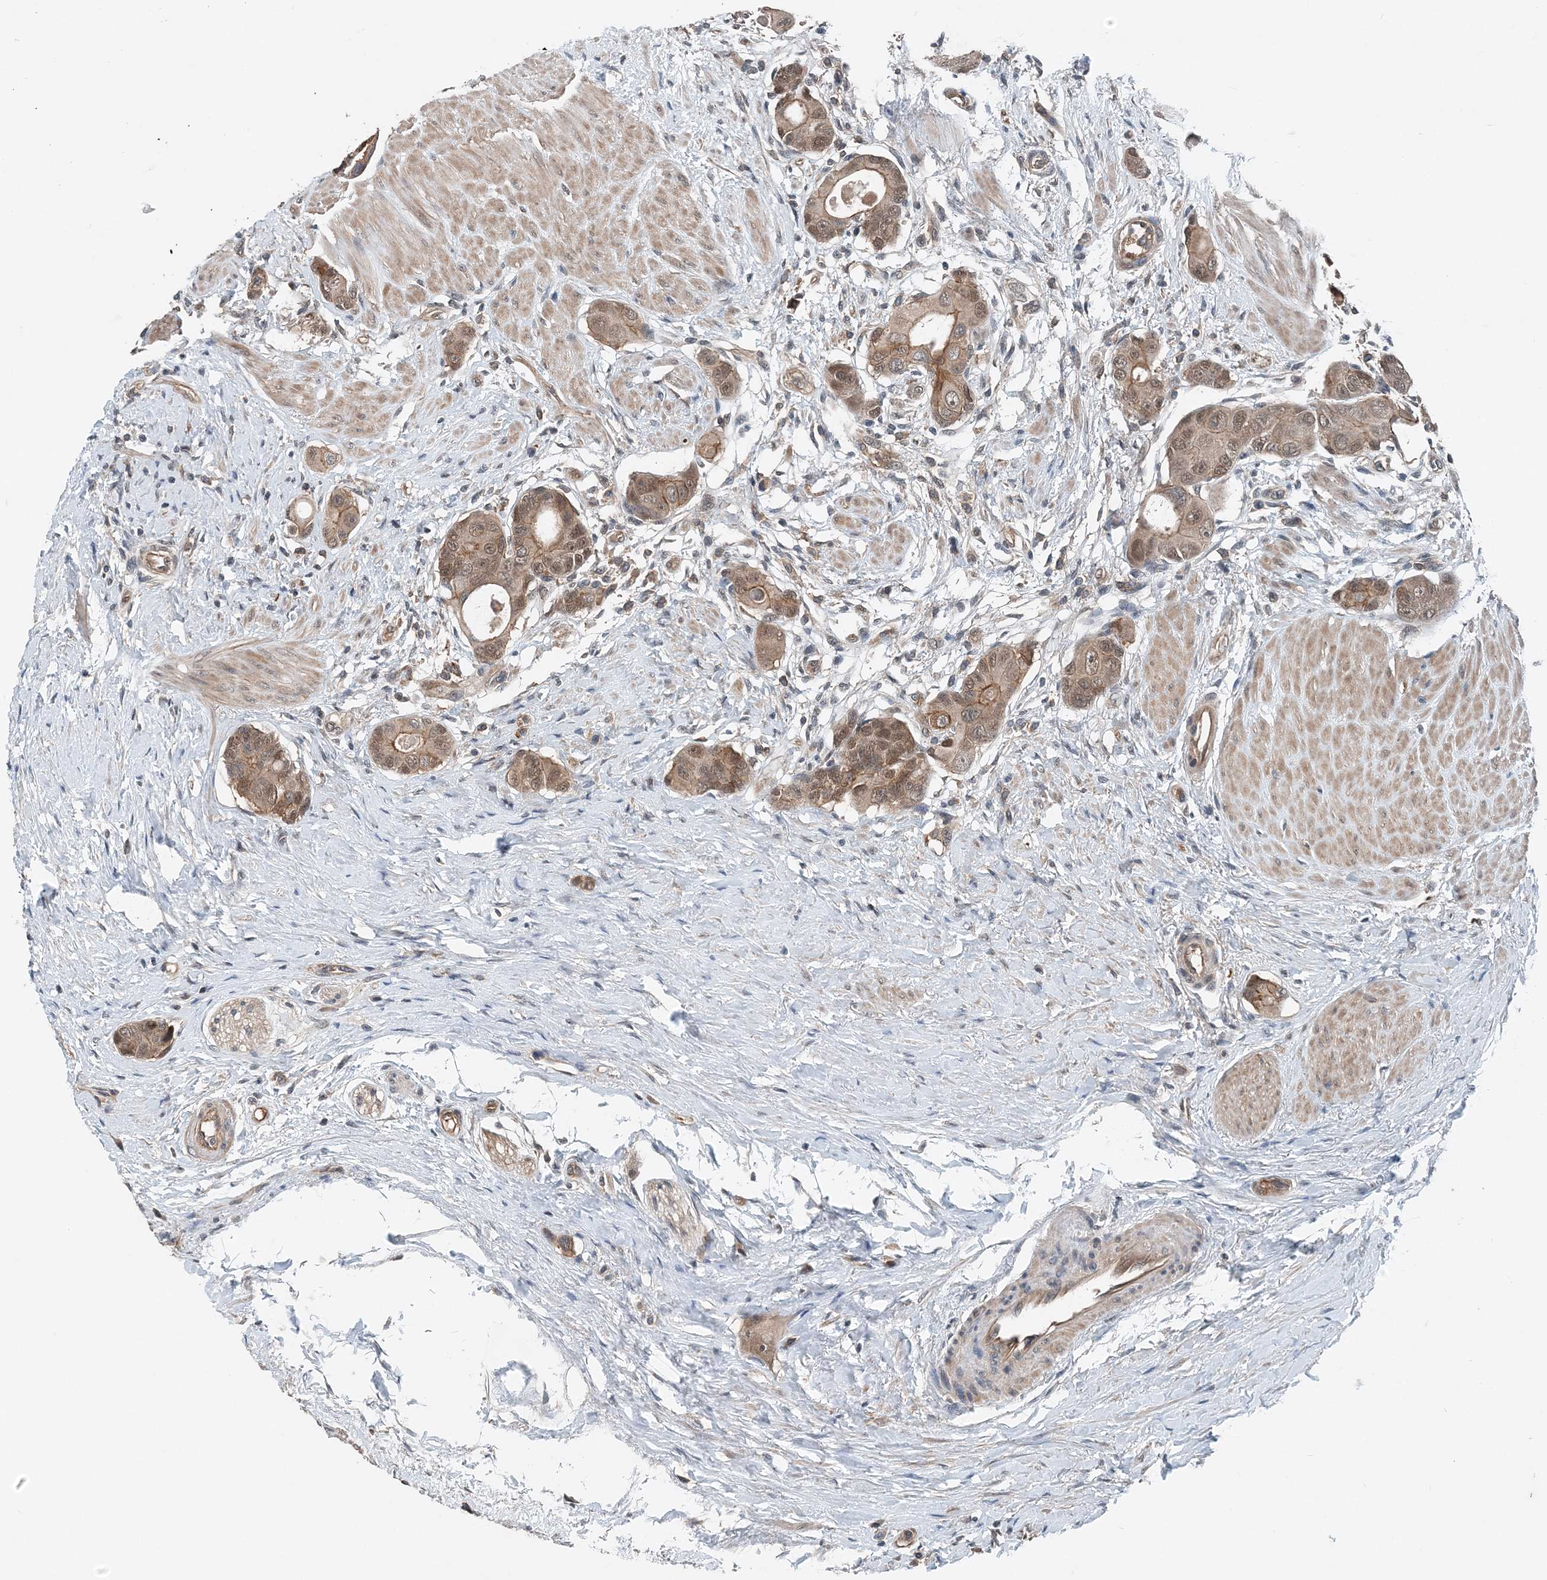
{"staining": {"intensity": "moderate", "quantity": "25%-75%", "location": "cytoplasmic/membranous,nuclear"}, "tissue": "colorectal cancer", "cell_type": "Tumor cells", "image_type": "cancer", "snomed": [{"axis": "morphology", "description": "Adenocarcinoma, NOS"}, {"axis": "topography", "description": "Rectum"}], "caption": "Protein staining shows moderate cytoplasmic/membranous and nuclear expression in about 25%-75% of tumor cells in adenocarcinoma (colorectal).", "gene": "SMPD3", "patient": {"sex": "male", "age": 51}}